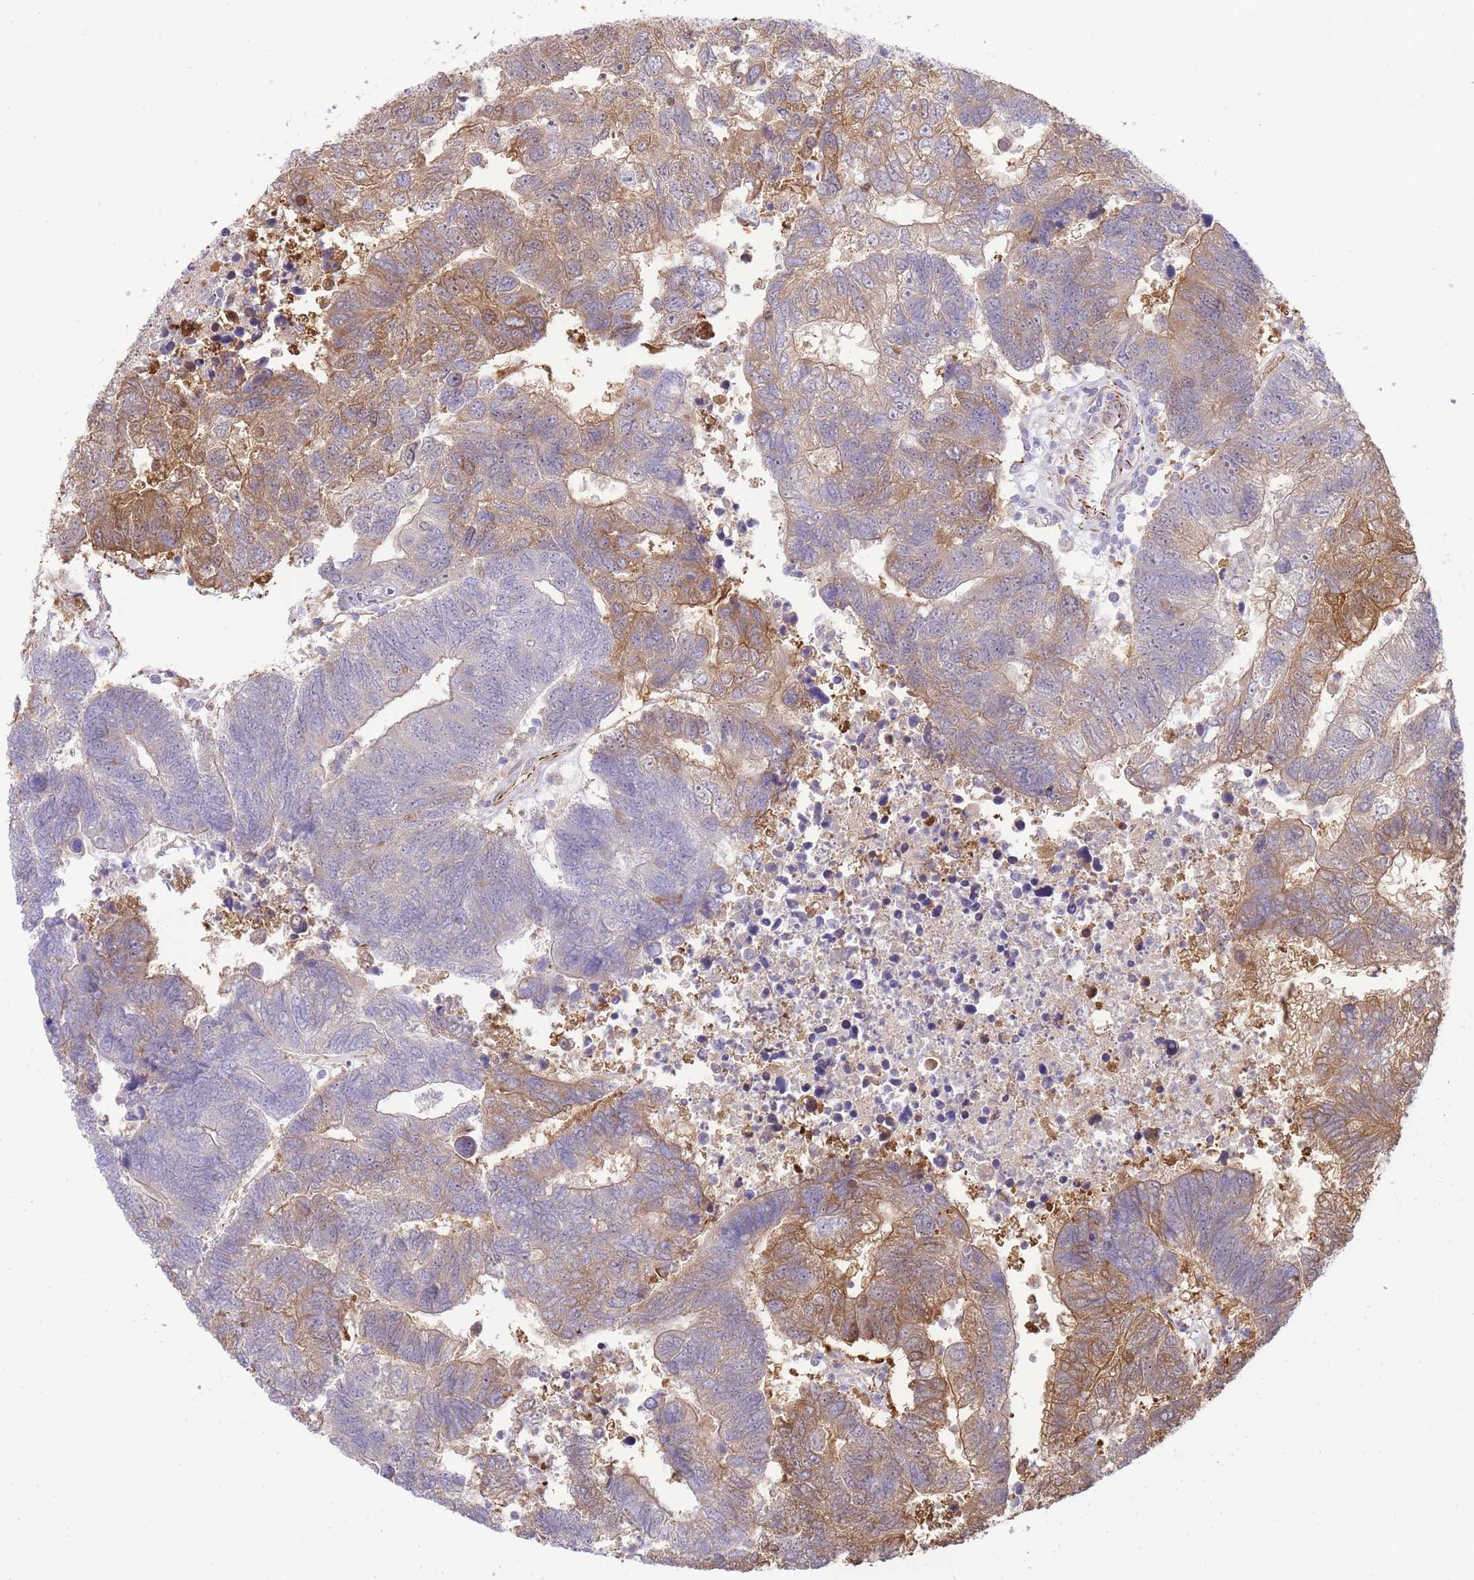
{"staining": {"intensity": "moderate", "quantity": "25%-75%", "location": "cytoplasmic/membranous"}, "tissue": "colorectal cancer", "cell_type": "Tumor cells", "image_type": "cancer", "snomed": [{"axis": "morphology", "description": "Adenocarcinoma, NOS"}, {"axis": "topography", "description": "Colon"}], "caption": "Human colorectal adenocarcinoma stained for a protein (brown) shows moderate cytoplasmic/membranous positive staining in approximately 25%-75% of tumor cells.", "gene": "ECPAS", "patient": {"sex": "female", "age": 48}}